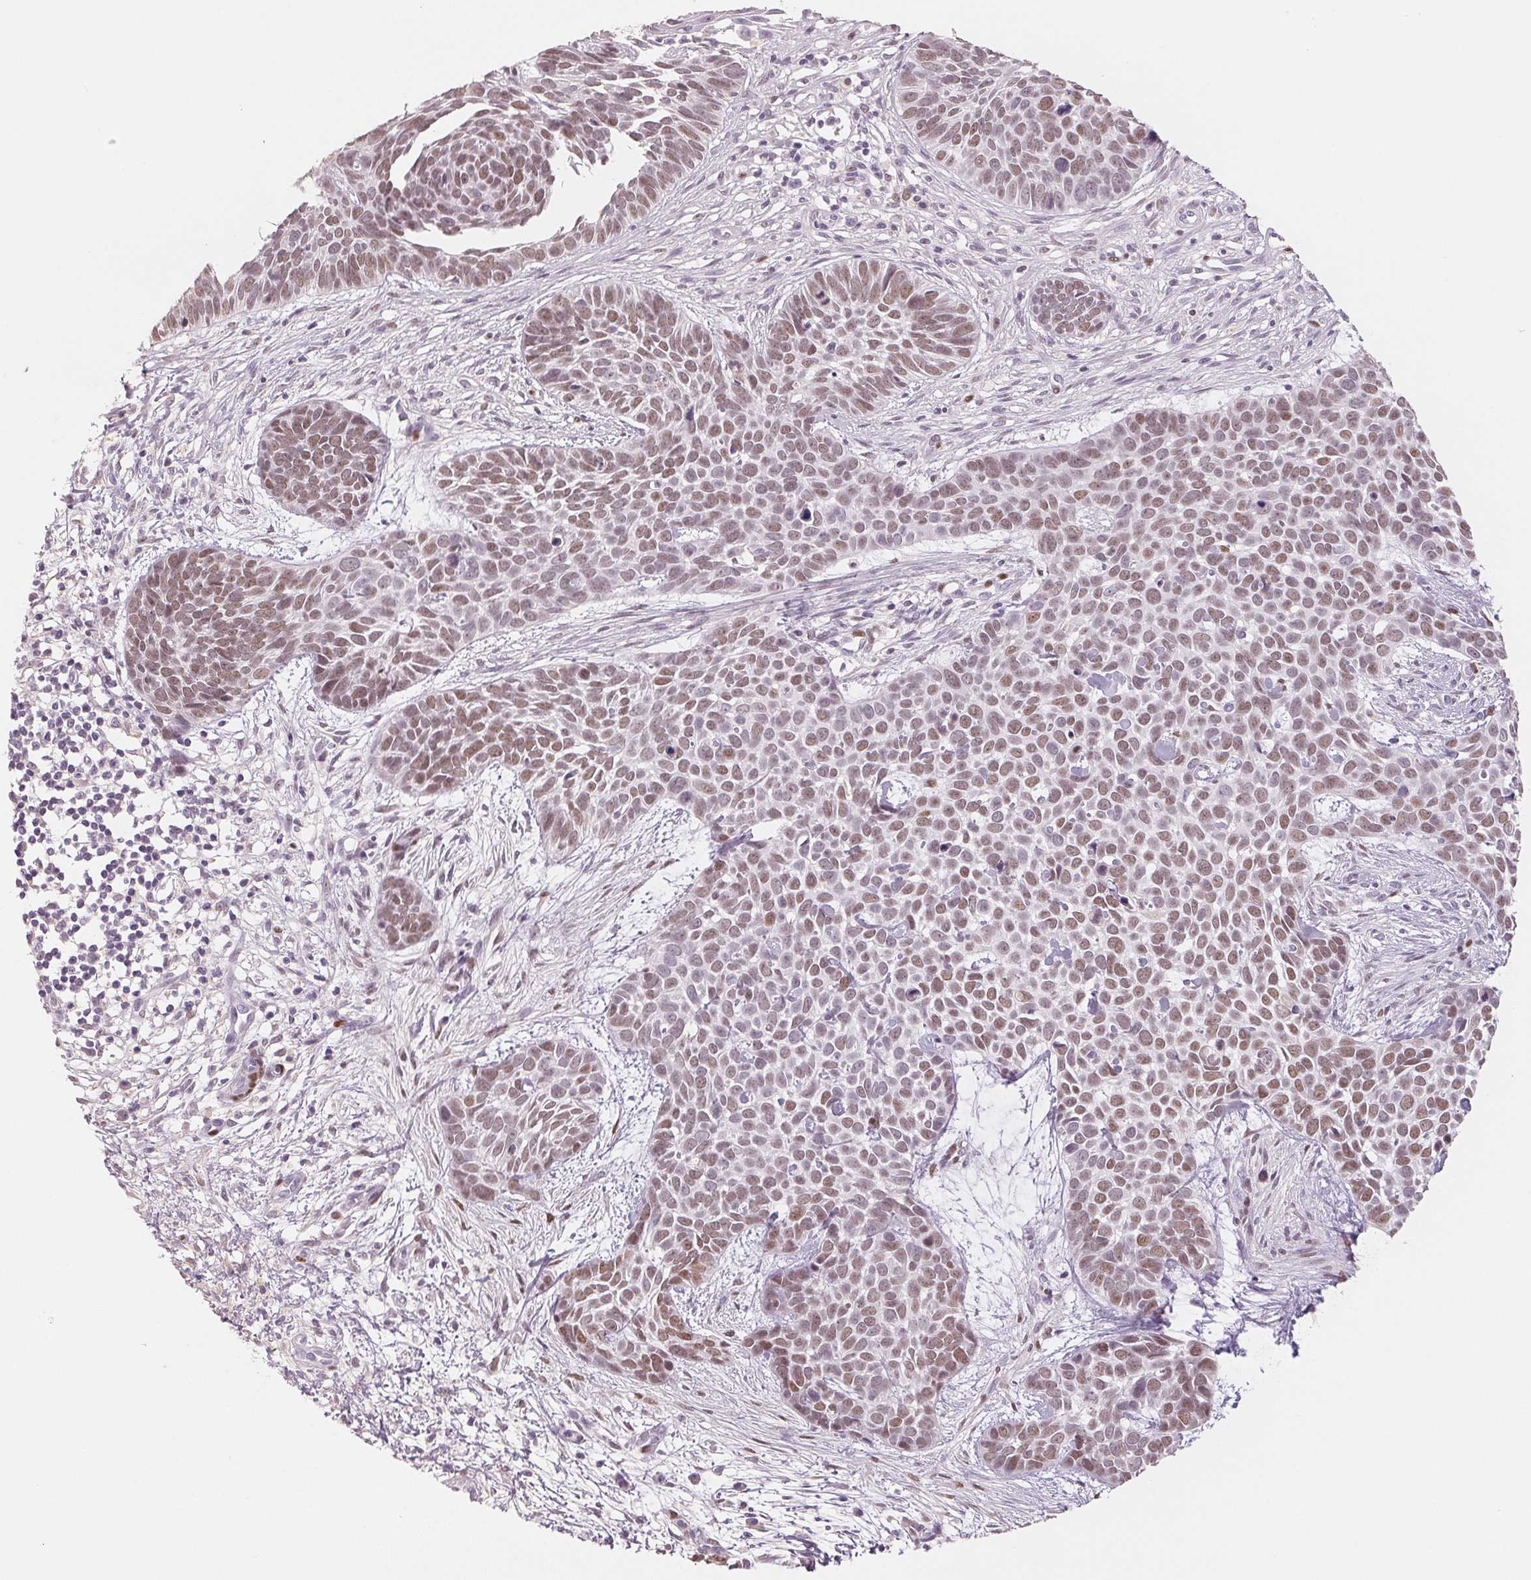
{"staining": {"intensity": "moderate", "quantity": ">75%", "location": "nuclear"}, "tissue": "skin cancer", "cell_type": "Tumor cells", "image_type": "cancer", "snomed": [{"axis": "morphology", "description": "Basal cell carcinoma"}, {"axis": "topography", "description": "Skin"}], "caption": "This image exhibits IHC staining of human skin cancer, with medium moderate nuclear expression in about >75% of tumor cells.", "gene": "SMARCD3", "patient": {"sex": "male", "age": 69}}